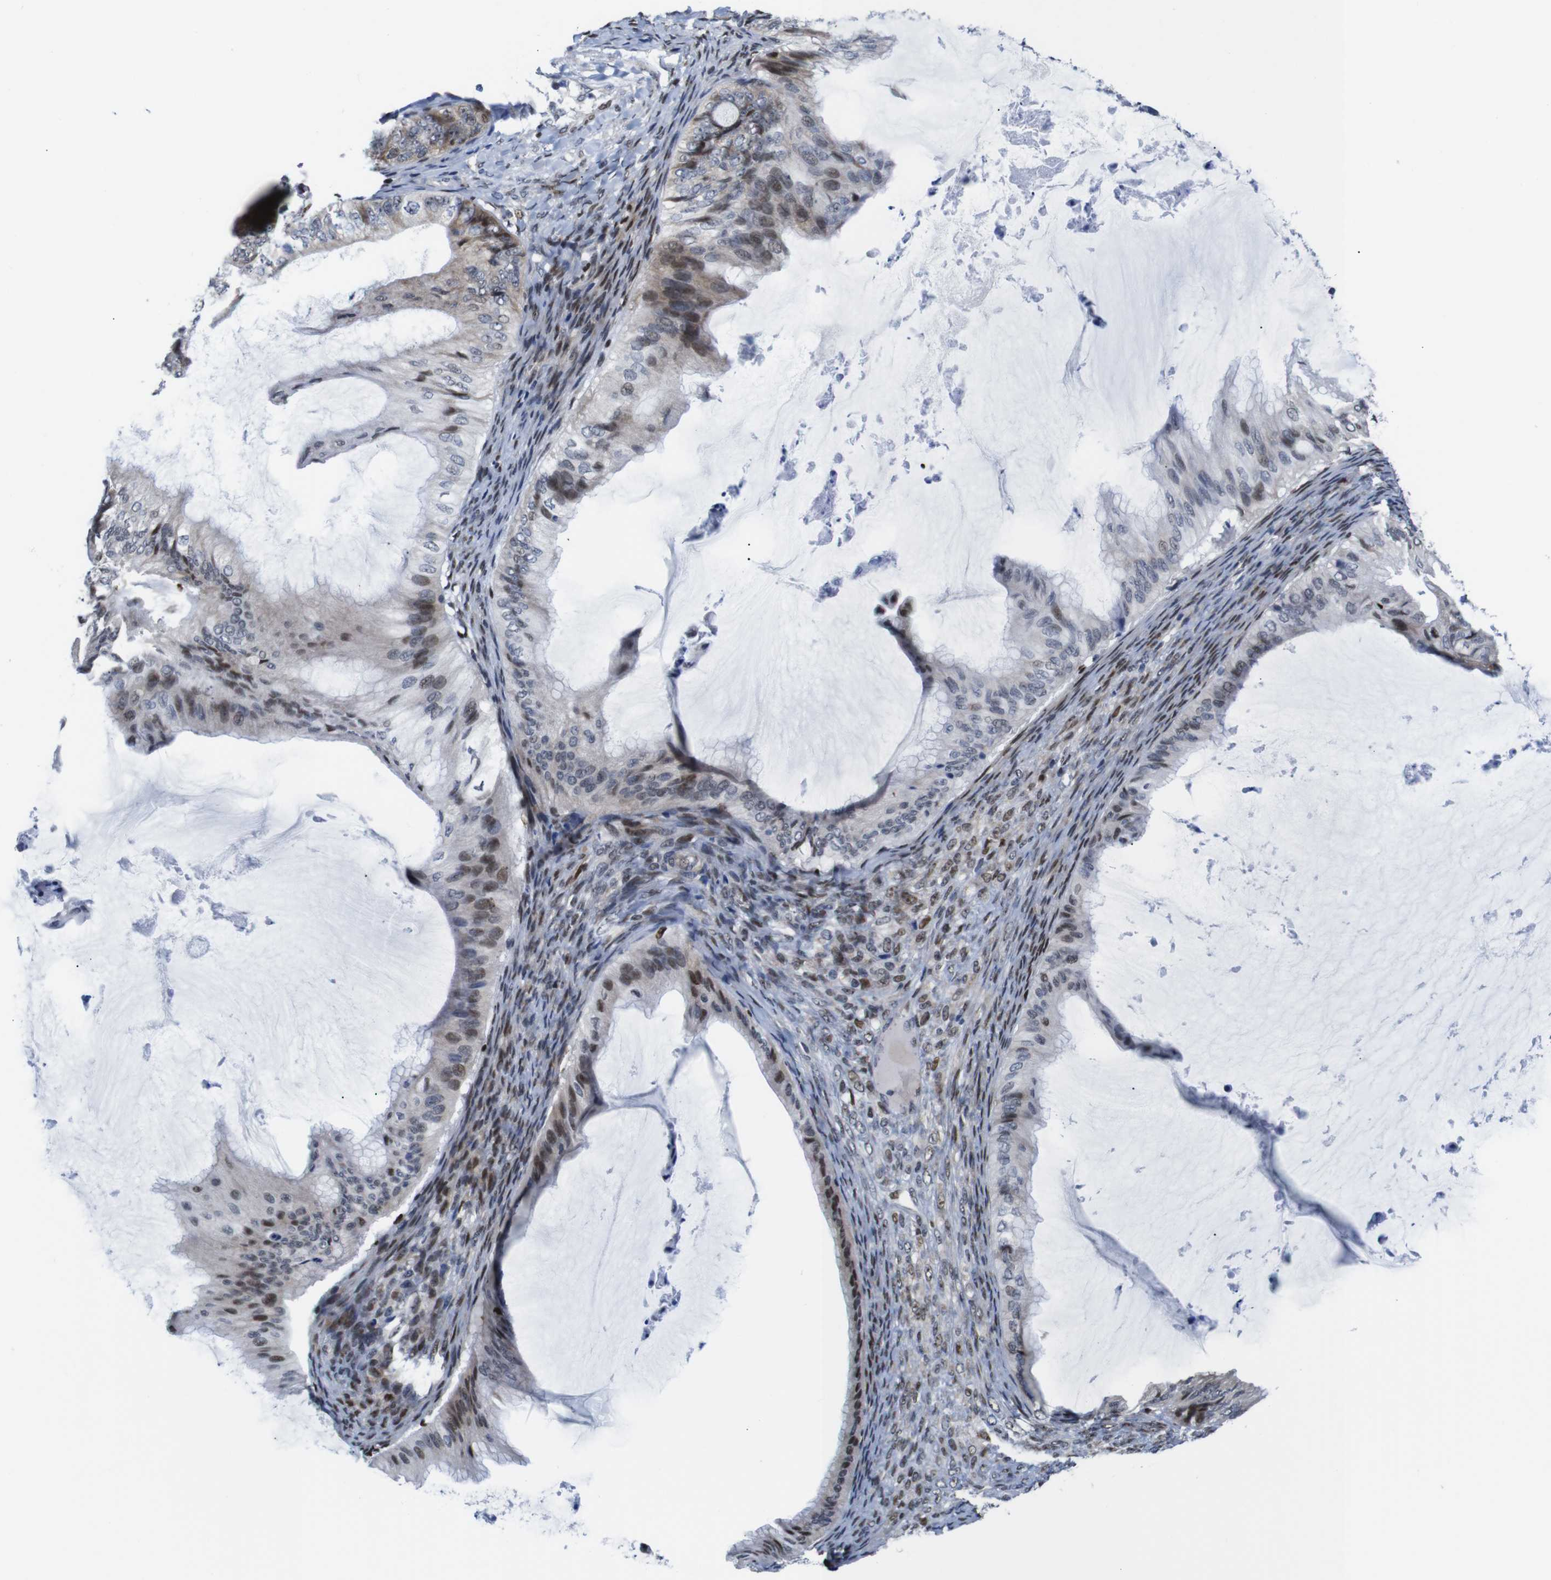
{"staining": {"intensity": "moderate", "quantity": "25%-75%", "location": "cytoplasmic/membranous,nuclear"}, "tissue": "ovarian cancer", "cell_type": "Tumor cells", "image_type": "cancer", "snomed": [{"axis": "morphology", "description": "Cystadenocarcinoma, mucinous, NOS"}, {"axis": "topography", "description": "Ovary"}], "caption": "Ovarian cancer stained for a protein (brown) demonstrates moderate cytoplasmic/membranous and nuclear positive expression in about 25%-75% of tumor cells.", "gene": "GATA6", "patient": {"sex": "female", "age": 61}}